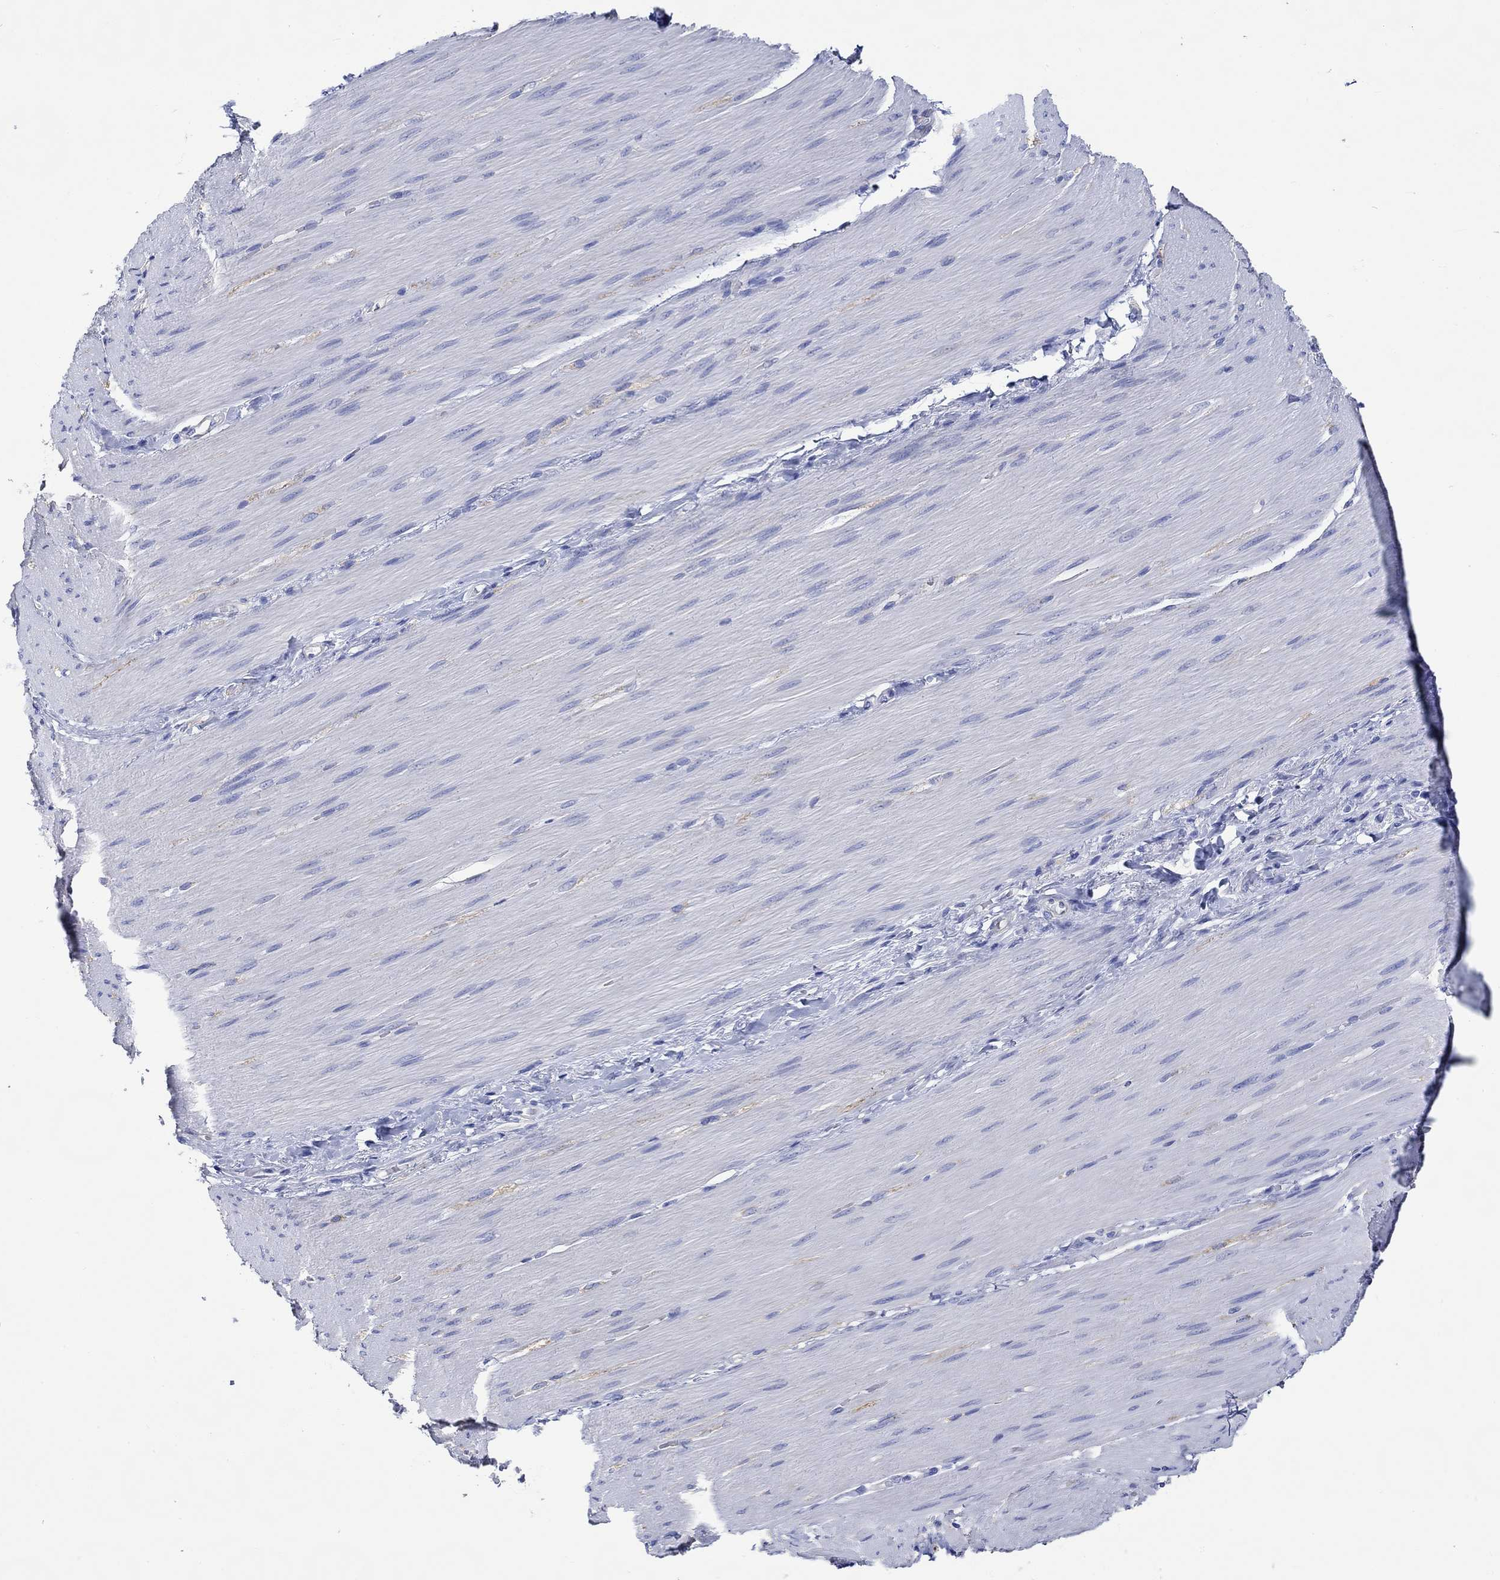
{"staining": {"intensity": "negative", "quantity": "none", "location": "none"}, "tissue": "adipose tissue", "cell_type": "Adipocytes", "image_type": "normal", "snomed": [{"axis": "morphology", "description": "Normal tissue, NOS"}, {"axis": "topography", "description": "Smooth muscle"}, {"axis": "topography", "description": "Duodenum"}, {"axis": "topography", "description": "Peripheral nerve tissue"}], "caption": "Adipocytes show no significant protein expression in unremarkable adipose tissue.", "gene": "CPLX1", "patient": {"sex": "female", "age": 61}}